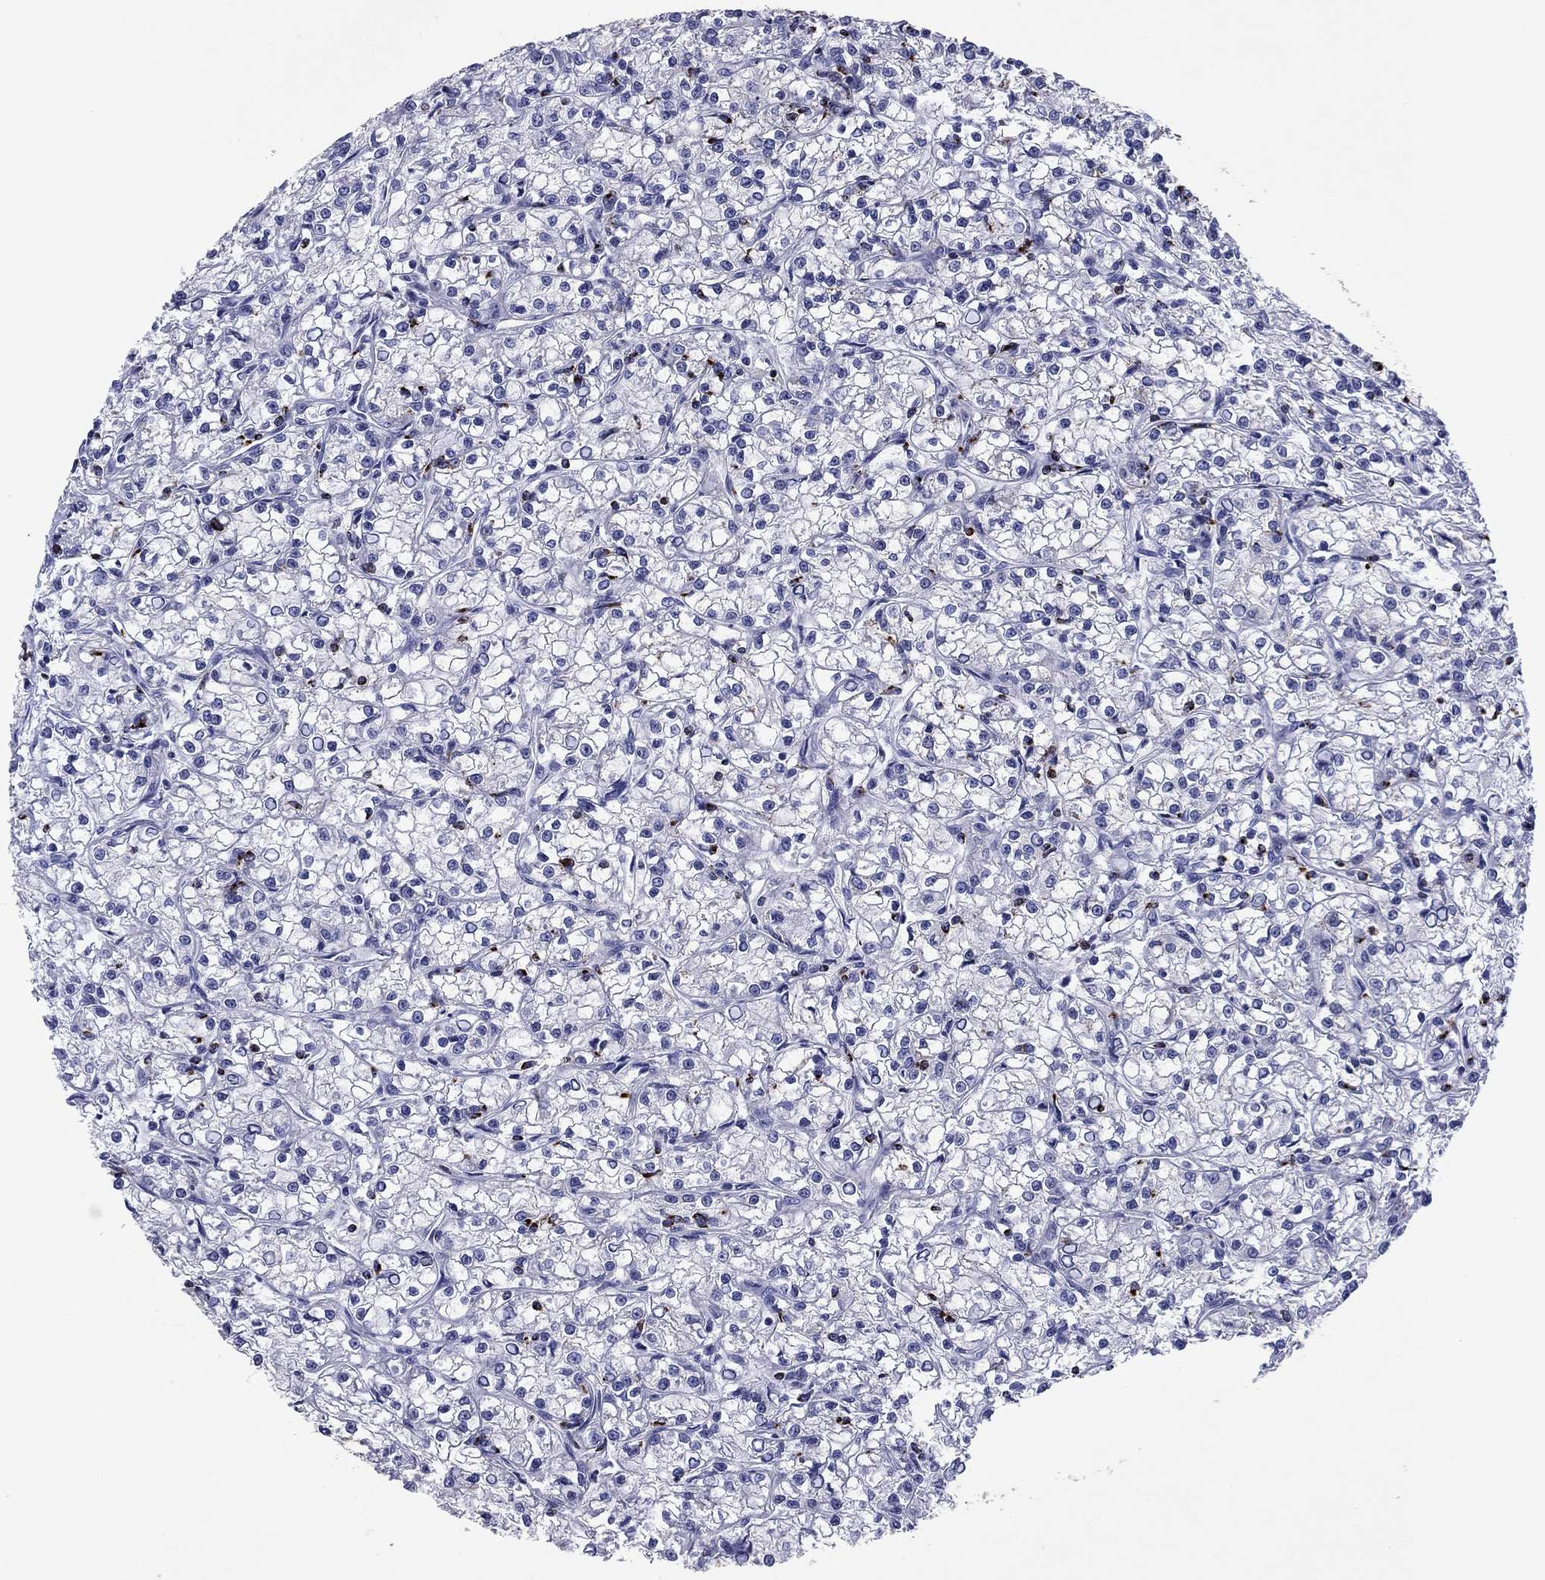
{"staining": {"intensity": "negative", "quantity": "none", "location": "none"}, "tissue": "renal cancer", "cell_type": "Tumor cells", "image_type": "cancer", "snomed": [{"axis": "morphology", "description": "Adenocarcinoma, NOS"}, {"axis": "topography", "description": "Kidney"}], "caption": "A photomicrograph of human renal cancer is negative for staining in tumor cells.", "gene": "GZMK", "patient": {"sex": "female", "age": 59}}